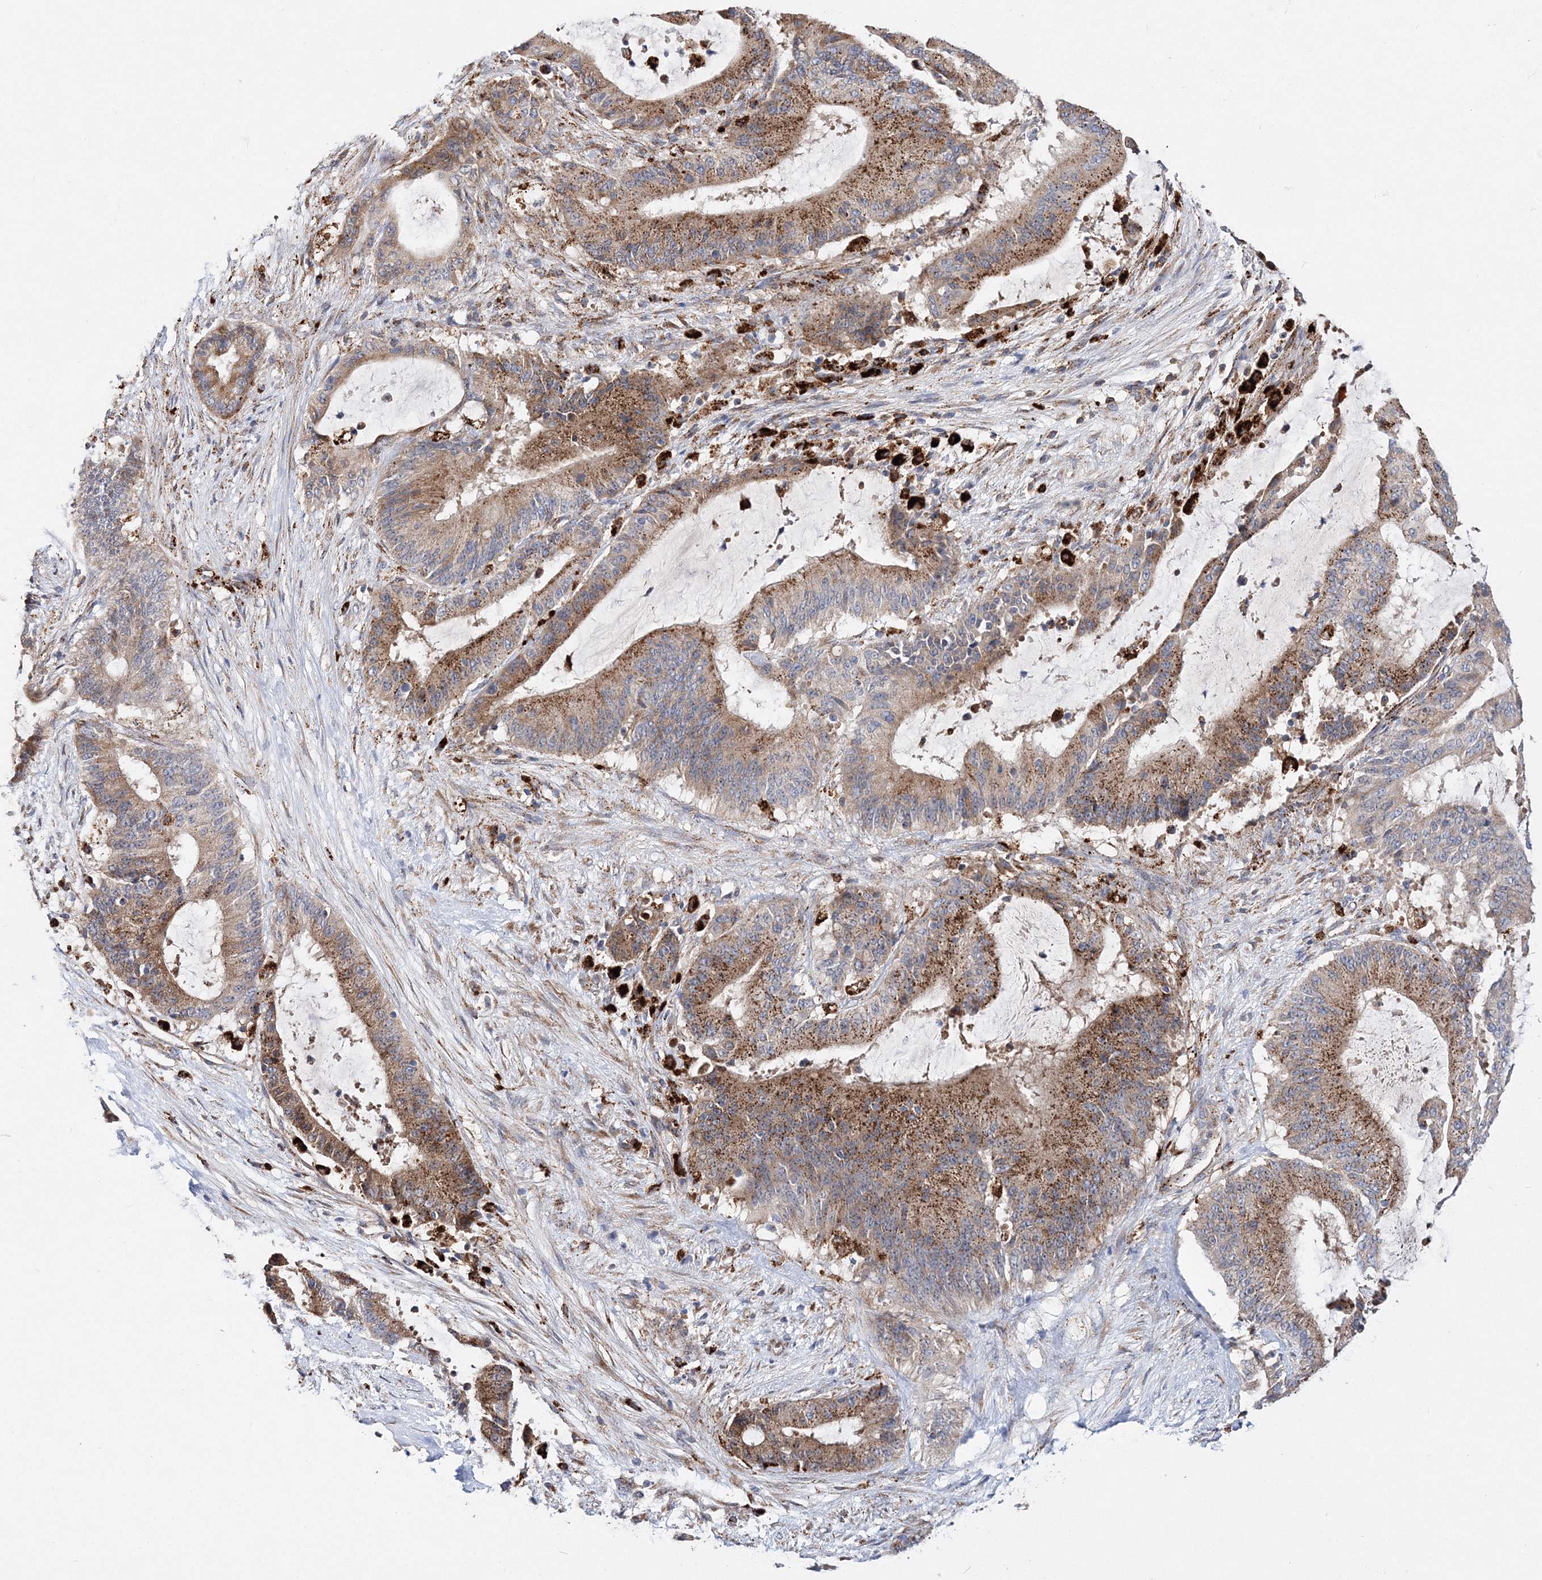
{"staining": {"intensity": "moderate", "quantity": ">75%", "location": "cytoplasmic/membranous"}, "tissue": "liver cancer", "cell_type": "Tumor cells", "image_type": "cancer", "snomed": [{"axis": "morphology", "description": "Normal tissue, NOS"}, {"axis": "morphology", "description": "Cholangiocarcinoma"}, {"axis": "topography", "description": "Liver"}, {"axis": "topography", "description": "Peripheral nerve tissue"}], "caption": "Cholangiocarcinoma (liver) stained with a protein marker demonstrates moderate staining in tumor cells.", "gene": "C3orf38", "patient": {"sex": "female", "age": 73}}